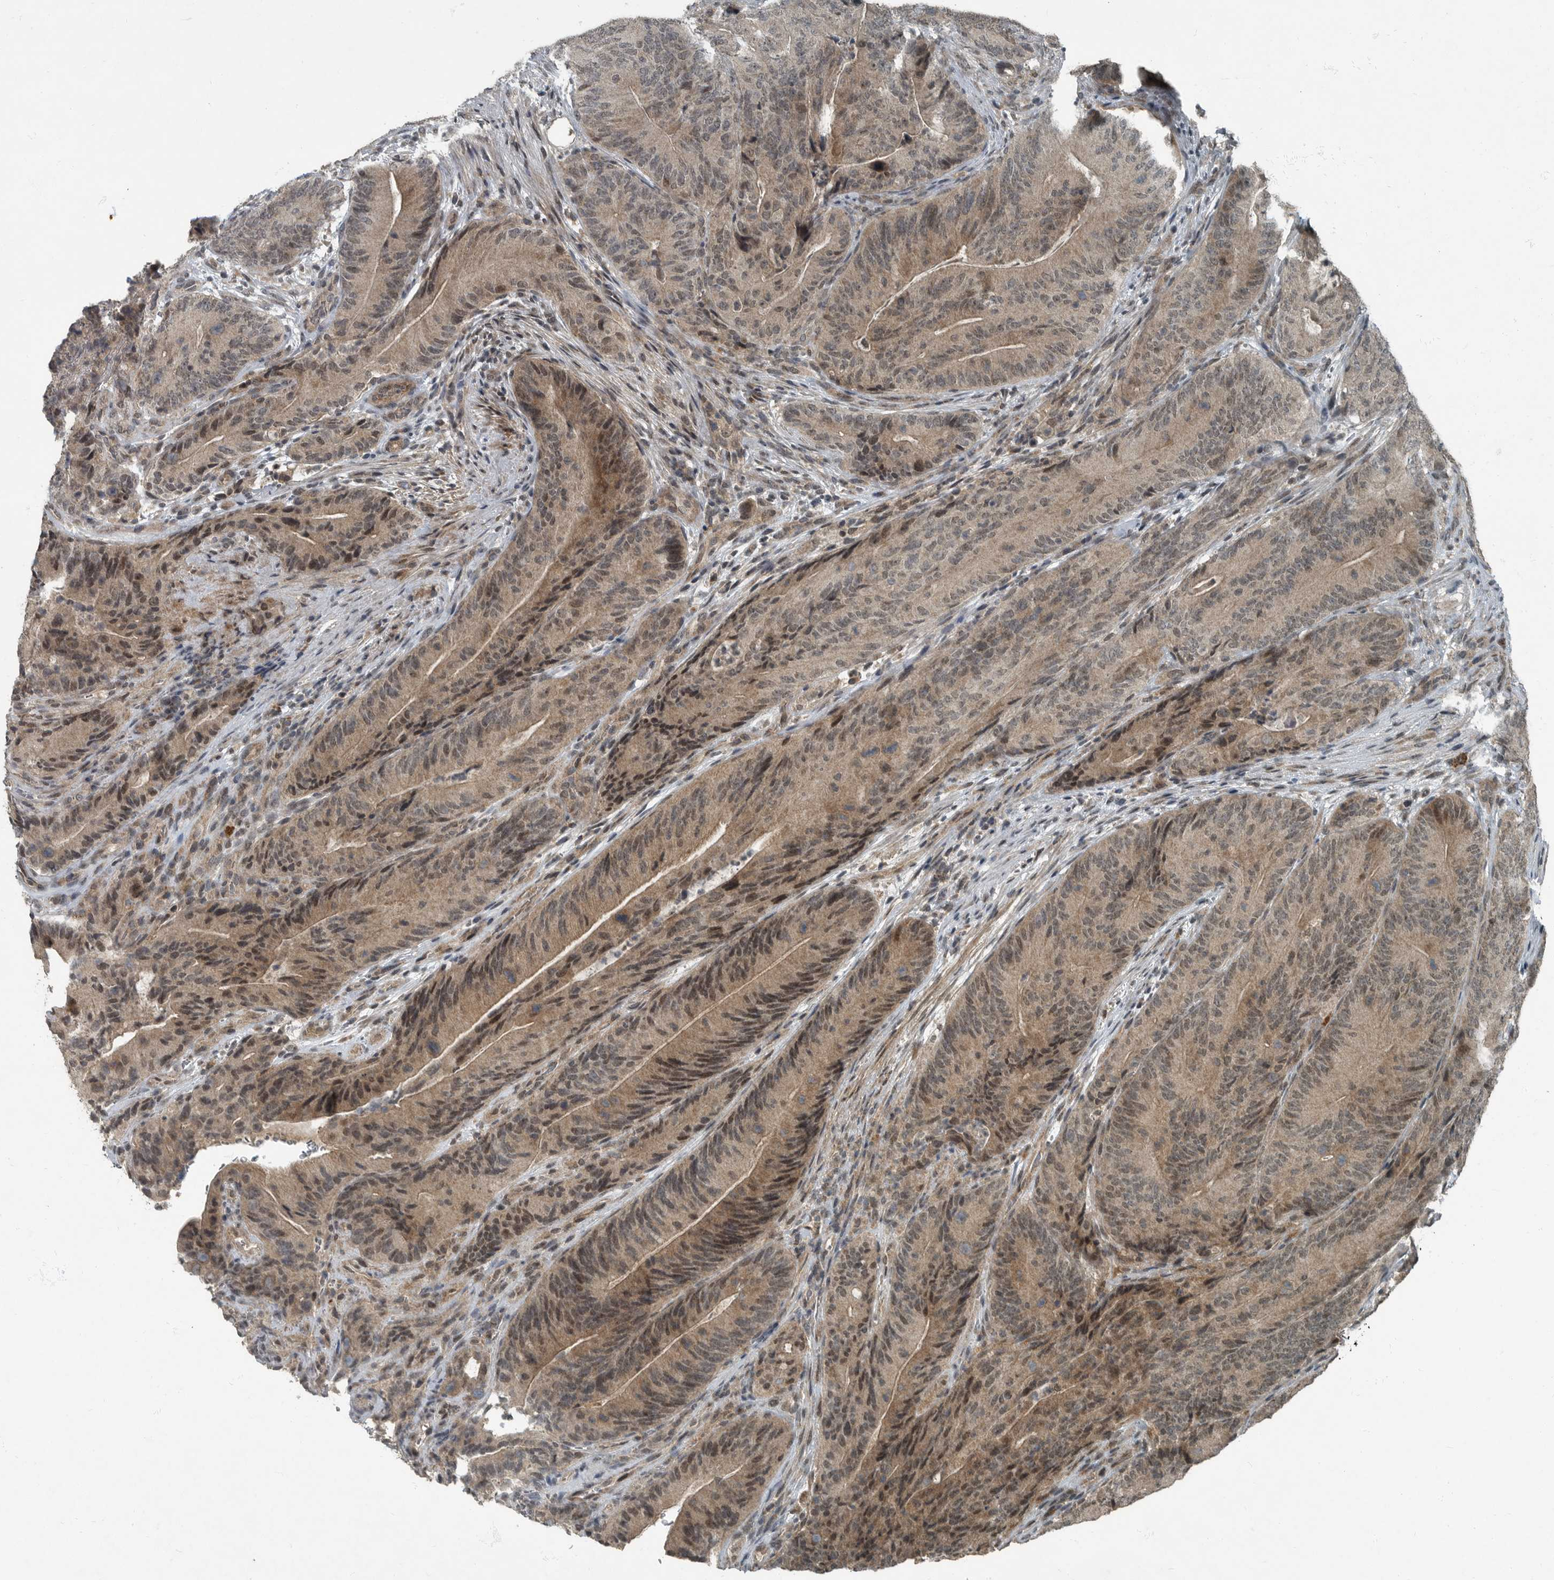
{"staining": {"intensity": "moderate", "quantity": "<25%", "location": "cytoplasmic/membranous,nuclear"}, "tissue": "colorectal cancer", "cell_type": "Tumor cells", "image_type": "cancer", "snomed": [{"axis": "morphology", "description": "Normal tissue, NOS"}, {"axis": "topography", "description": "Colon"}], "caption": "The image demonstrates staining of colorectal cancer, revealing moderate cytoplasmic/membranous and nuclear protein expression (brown color) within tumor cells.", "gene": "FOXO1", "patient": {"sex": "female", "age": 82}}